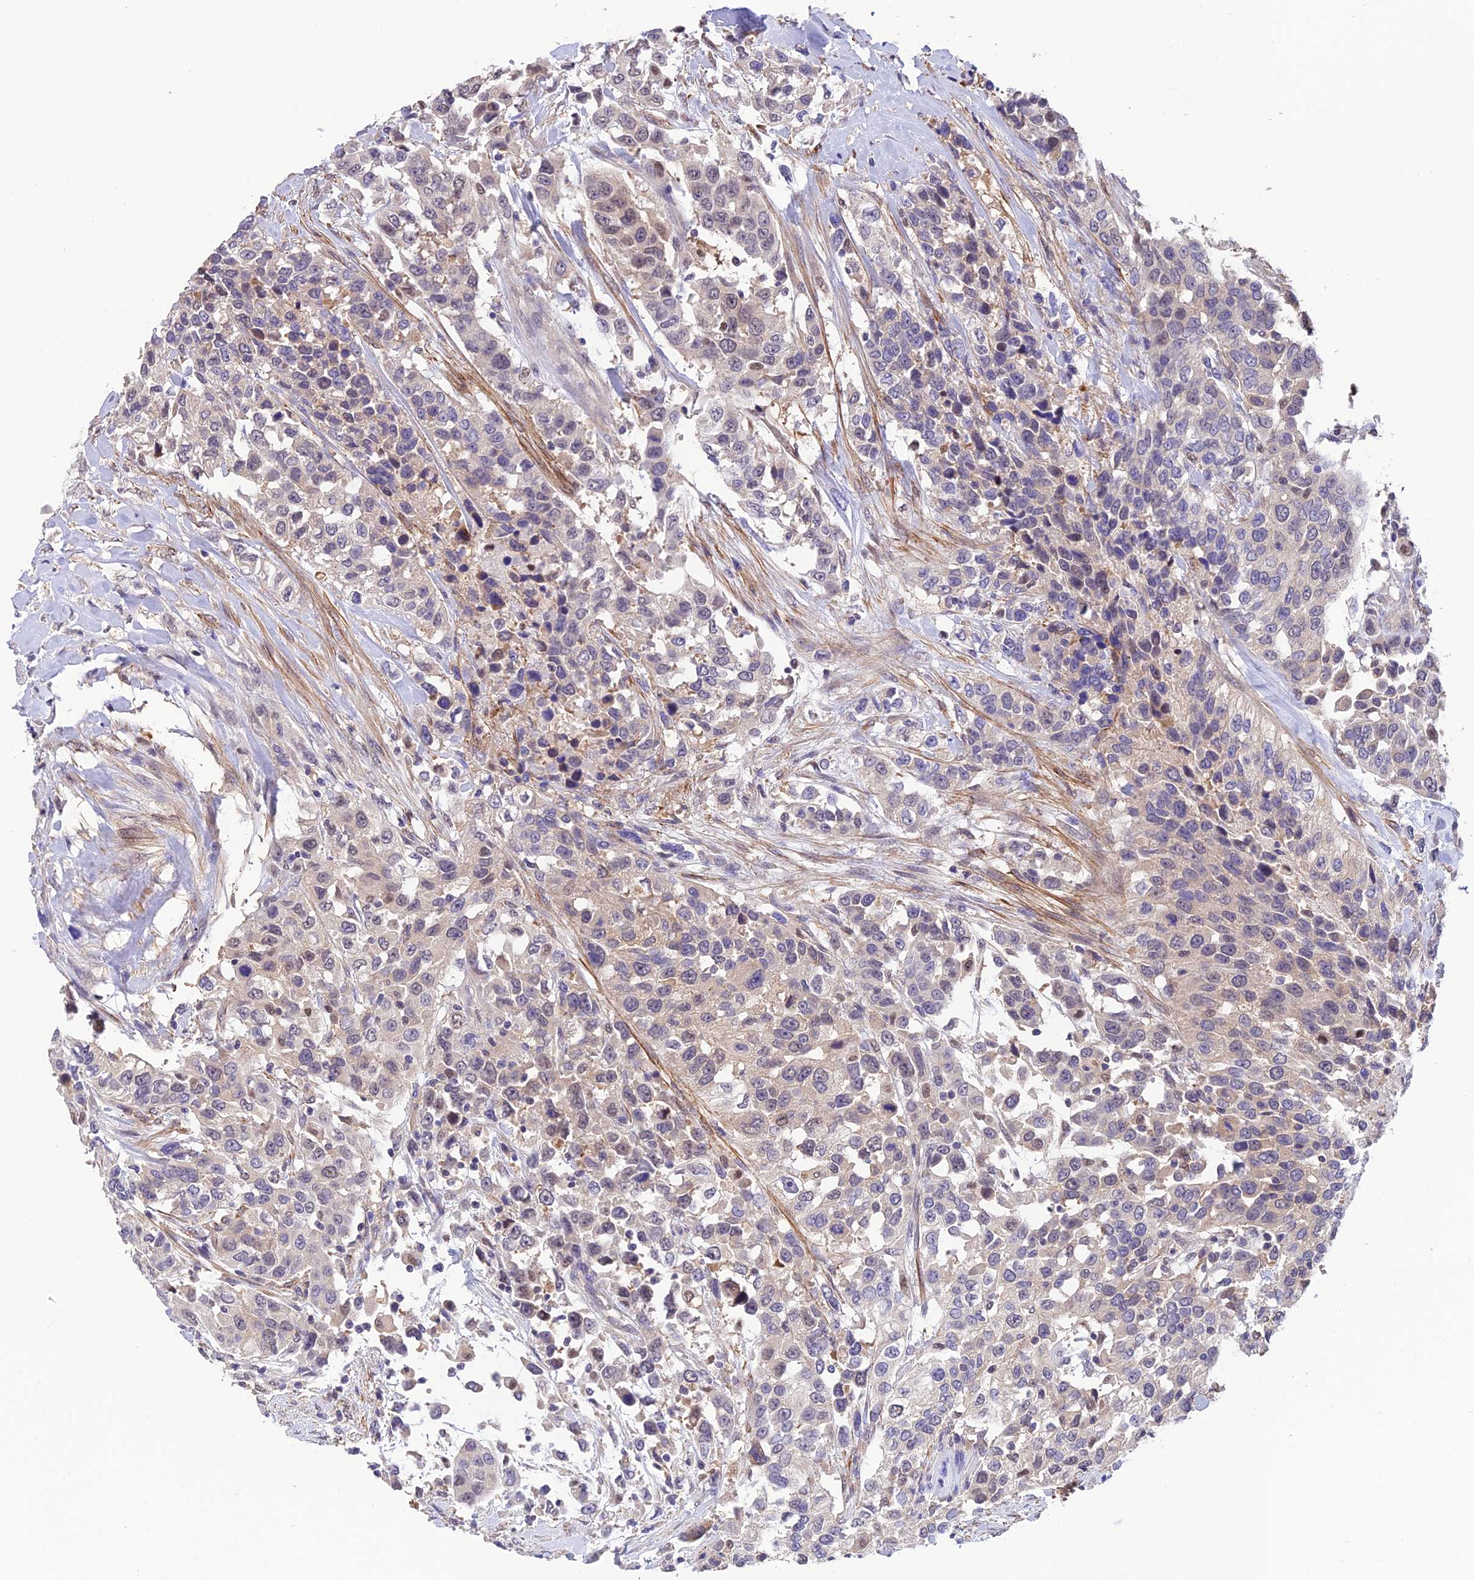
{"staining": {"intensity": "negative", "quantity": "none", "location": "none"}, "tissue": "urothelial cancer", "cell_type": "Tumor cells", "image_type": "cancer", "snomed": [{"axis": "morphology", "description": "Urothelial carcinoma, High grade"}, {"axis": "topography", "description": "Urinary bladder"}], "caption": "Tumor cells show no significant positivity in high-grade urothelial carcinoma.", "gene": "PSMB3", "patient": {"sex": "female", "age": 80}}